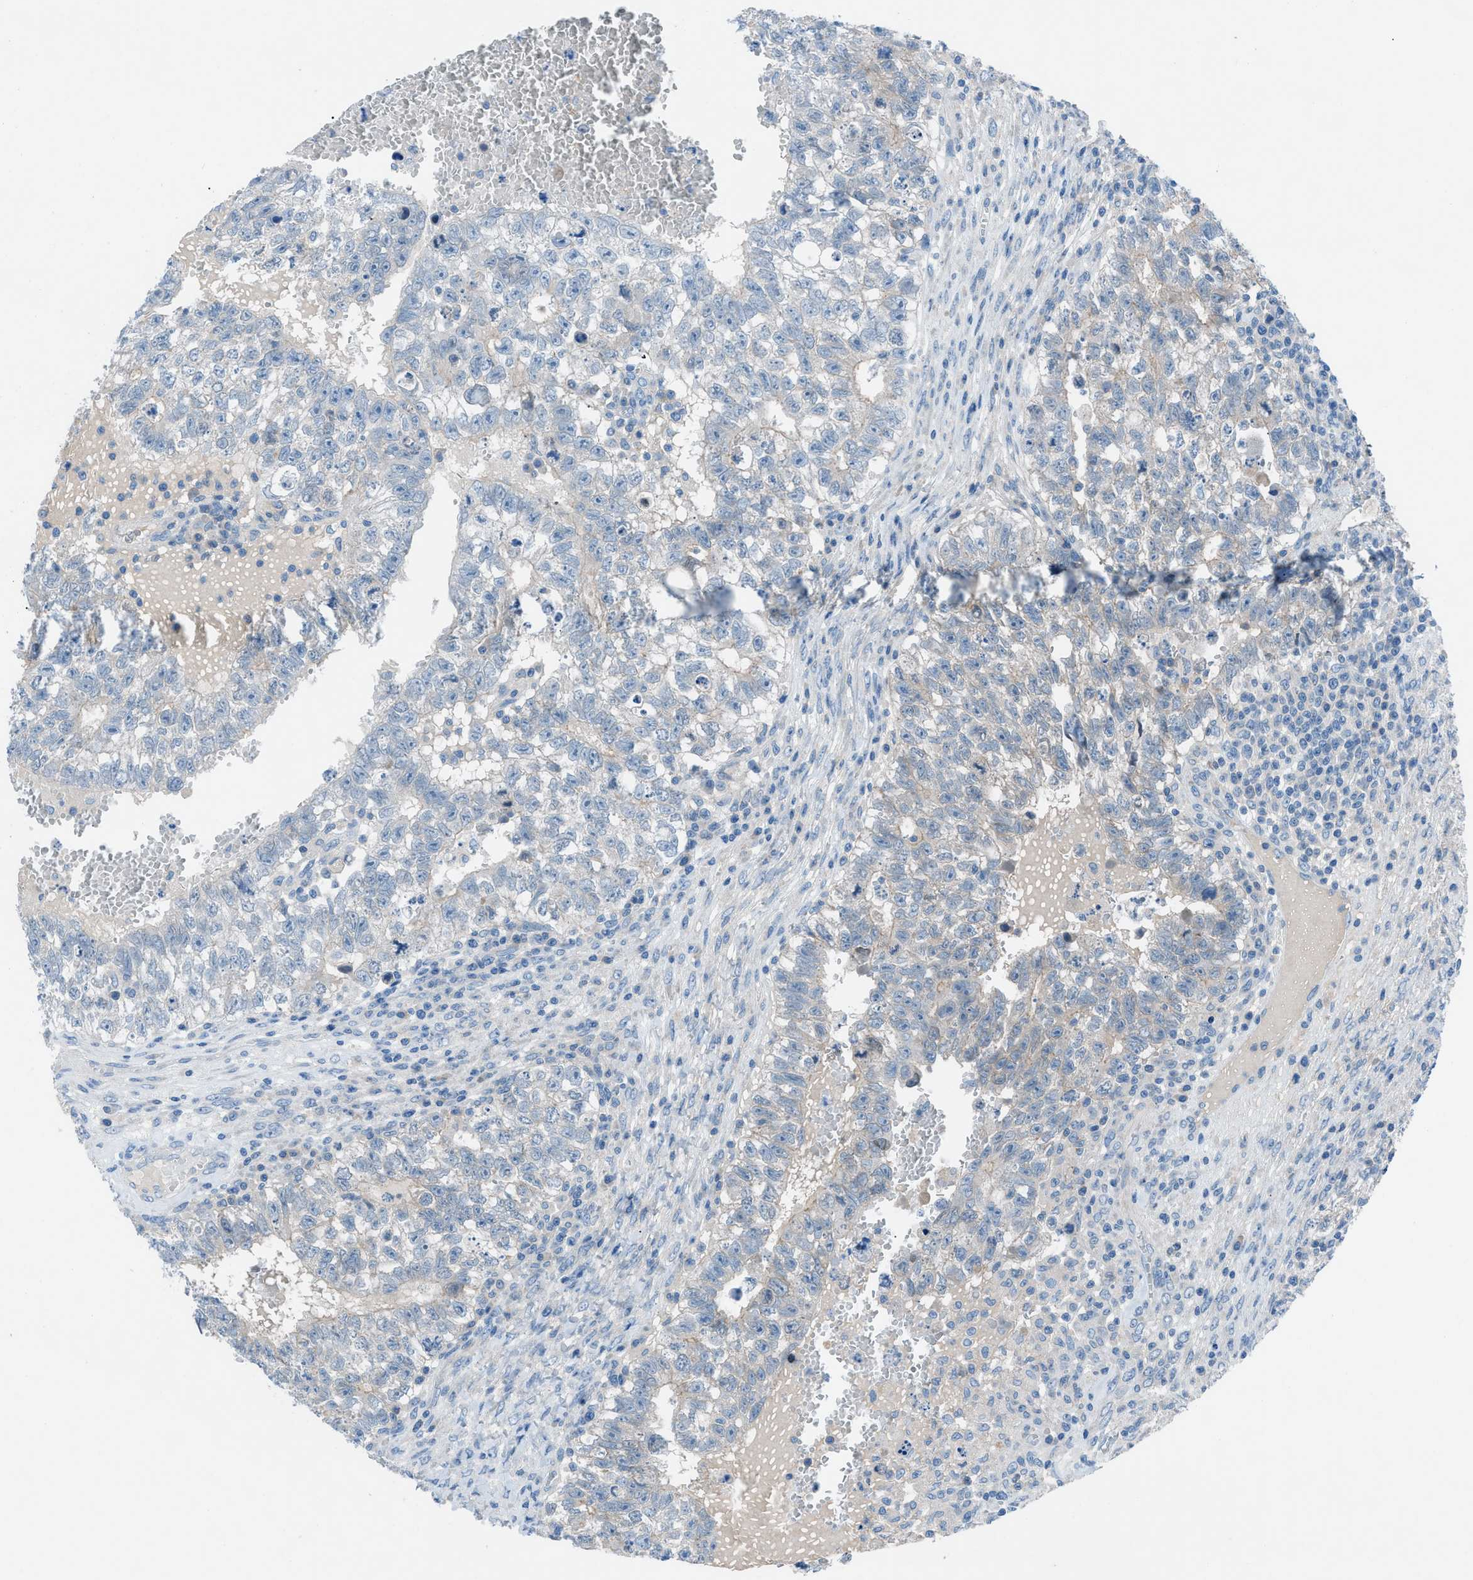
{"staining": {"intensity": "weak", "quantity": ">75%", "location": "cytoplasmic/membranous"}, "tissue": "testis cancer", "cell_type": "Tumor cells", "image_type": "cancer", "snomed": [{"axis": "morphology", "description": "Seminoma, NOS"}, {"axis": "morphology", "description": "Carcinoma, Embryonal, NOS"}, {"axis": "topography", "description": "Testis"}], "caption": "Protein expression analysis of testis cancer displays weak cytoplasmic/membranous staining in about >75% of tumor cells.", "gene": "C5AR2", "patient": {"sex": "male", "age": 38}}